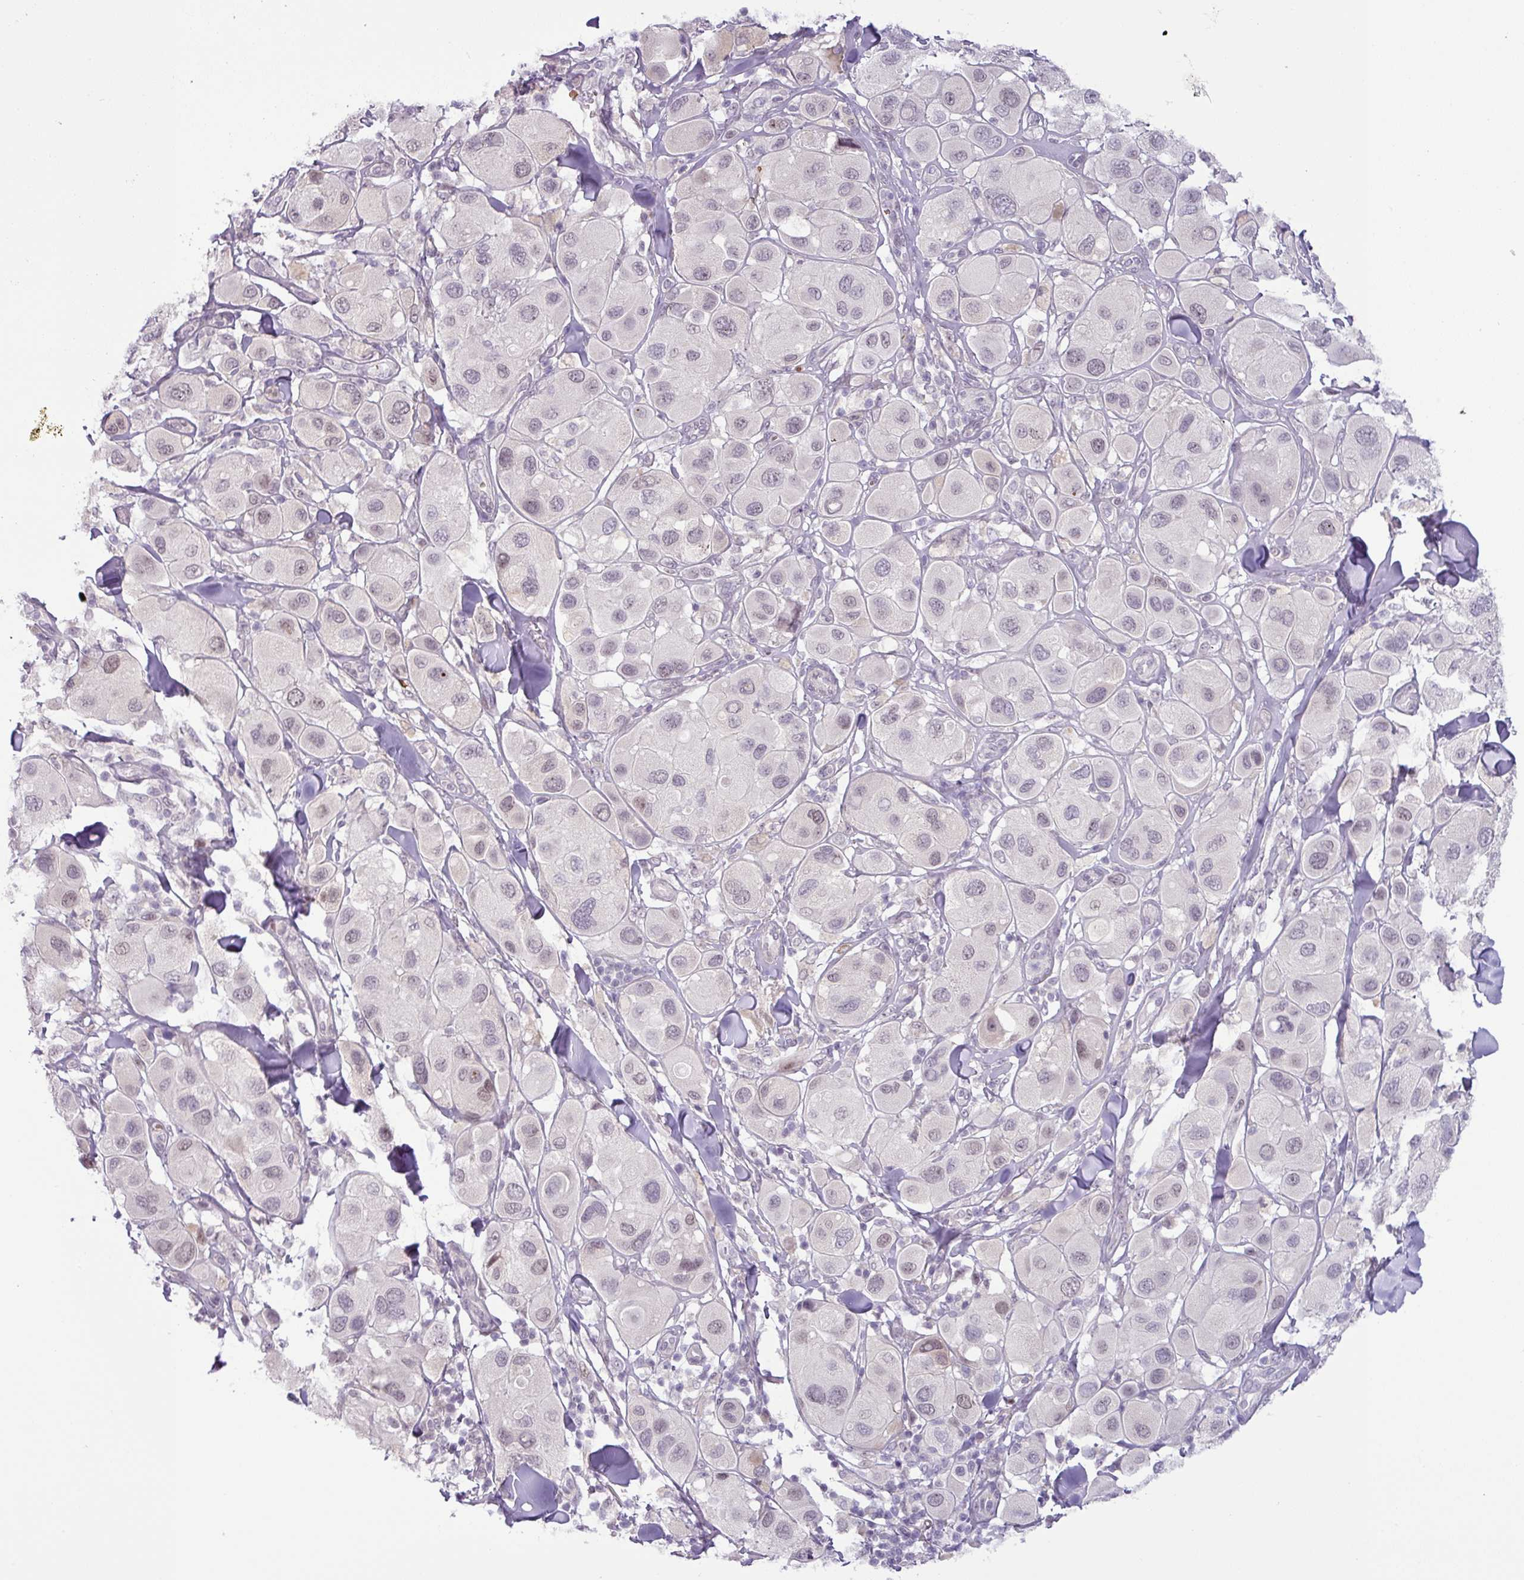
{"staining": {"intensity": "moderate", "quantity": "<25%", "location": "nuclear"}, "tissue": "melanoma", "cell_type": "Tumor cells", "image_type": "cancer", "snomed": [{"axis": "morphology", "description": "Malignant melanoma, Metastatic site"}, {"axis": "topography", "description": "Skin"}], "caption": "Protein expression analysis of melanoma exhibits moderate nuclear positivity in approximately <25% of tumor cells.", "gene": "PARP2", "patient": {"sex": "male", "age": 41}}